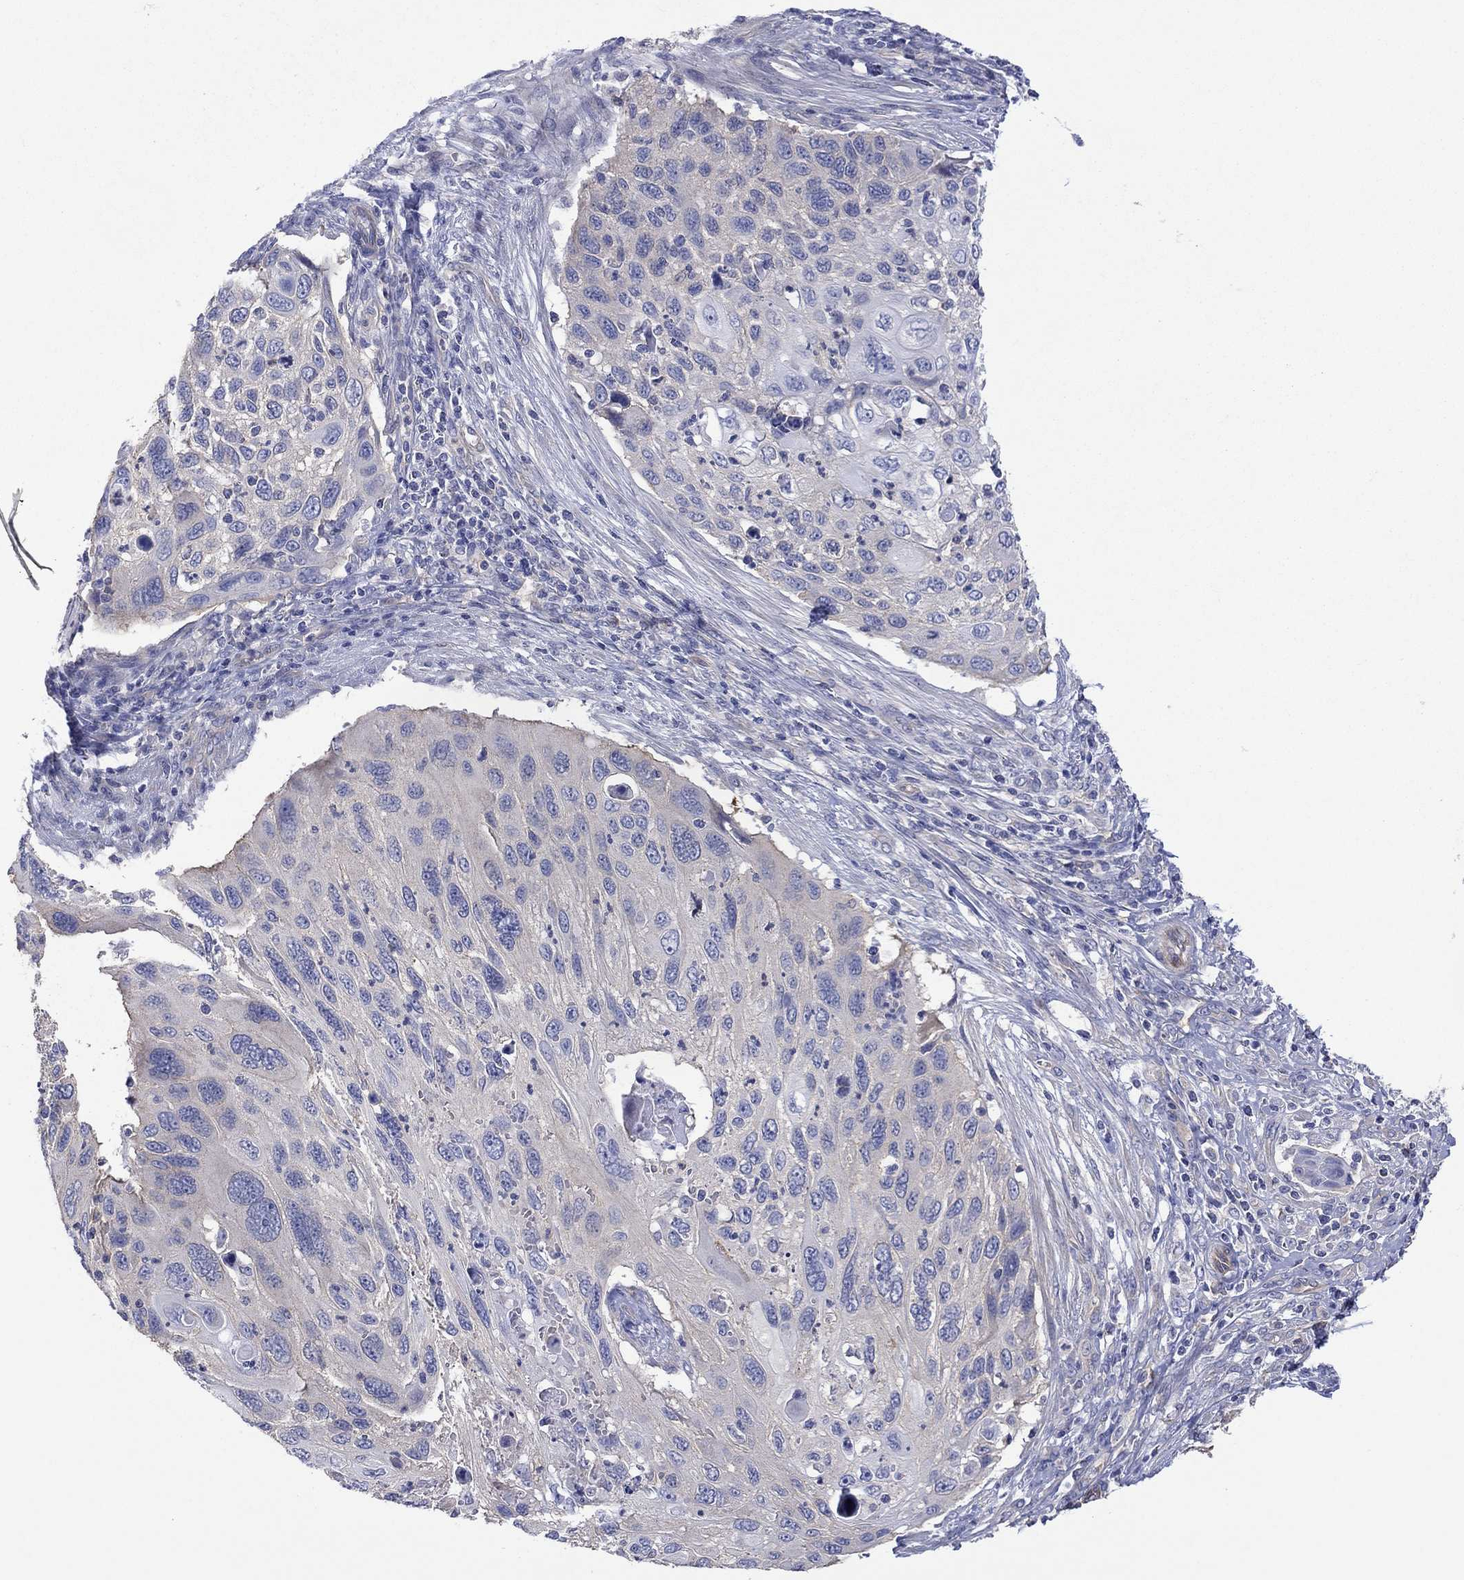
{"staining": {"intensity": "weak", "quantity": "25%-75%", "location": "cytoplasmic/membranous"}, "tissue": "cervical cancer", "cell_type": "Tumor cells", "image_type": "cancer", "snomed": [{"axis": "morphology", "description": "Squamous cell carcinoma, NOS"}, {"axis": "topography", "description": "Cervix"}], "caption": "Human cervical cancer (squamous cell carcinoma) stained with a brown dye exhibits weak cytoplasmic/membranous positive positivity in approximately 25%-75% of tumor cells.", "gene": "TPRN", "patient": {"sex": "female", "age": 70}}